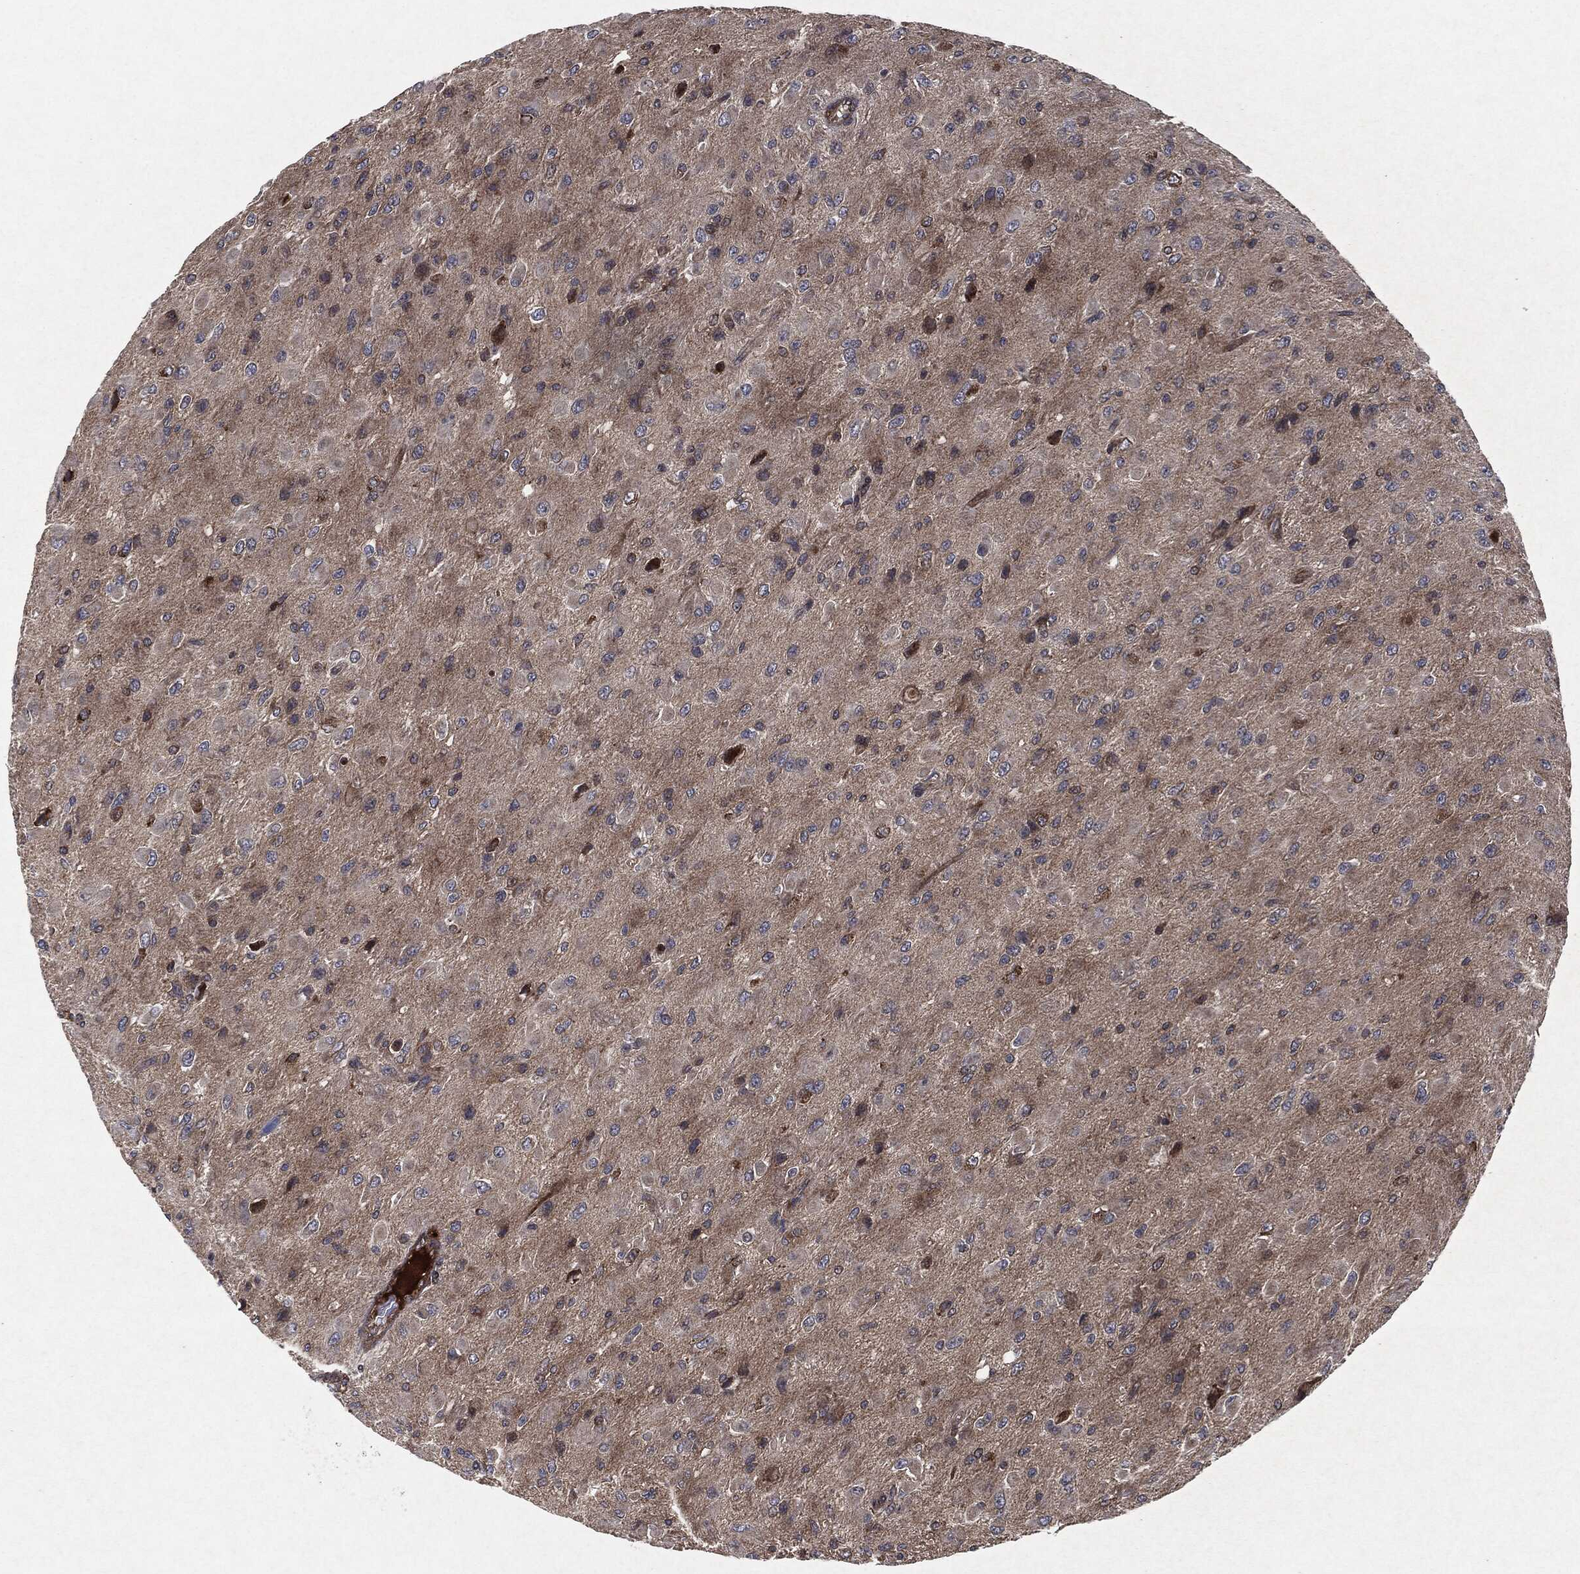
{"staining": {"intensity": "strong", "quantity": "<25%", "location": "cytoplasmic/membranous"}, "tissue": "glioma", "cell_type": "Tumor cells", "image_type": "cancer", "snomed": [{"axis": "morphology", "description": "Glioma, malignant, High grade"}, {"axis": "topography", "description": "Cerebral cortex"}], "caption": "Protein expression analysis of glioma reveals strong cytoplasmic/membranous positivity in approximately <25% of tumor cells.", "gene": "RAF1", "patient": {"sex": "male", "age": 35}}